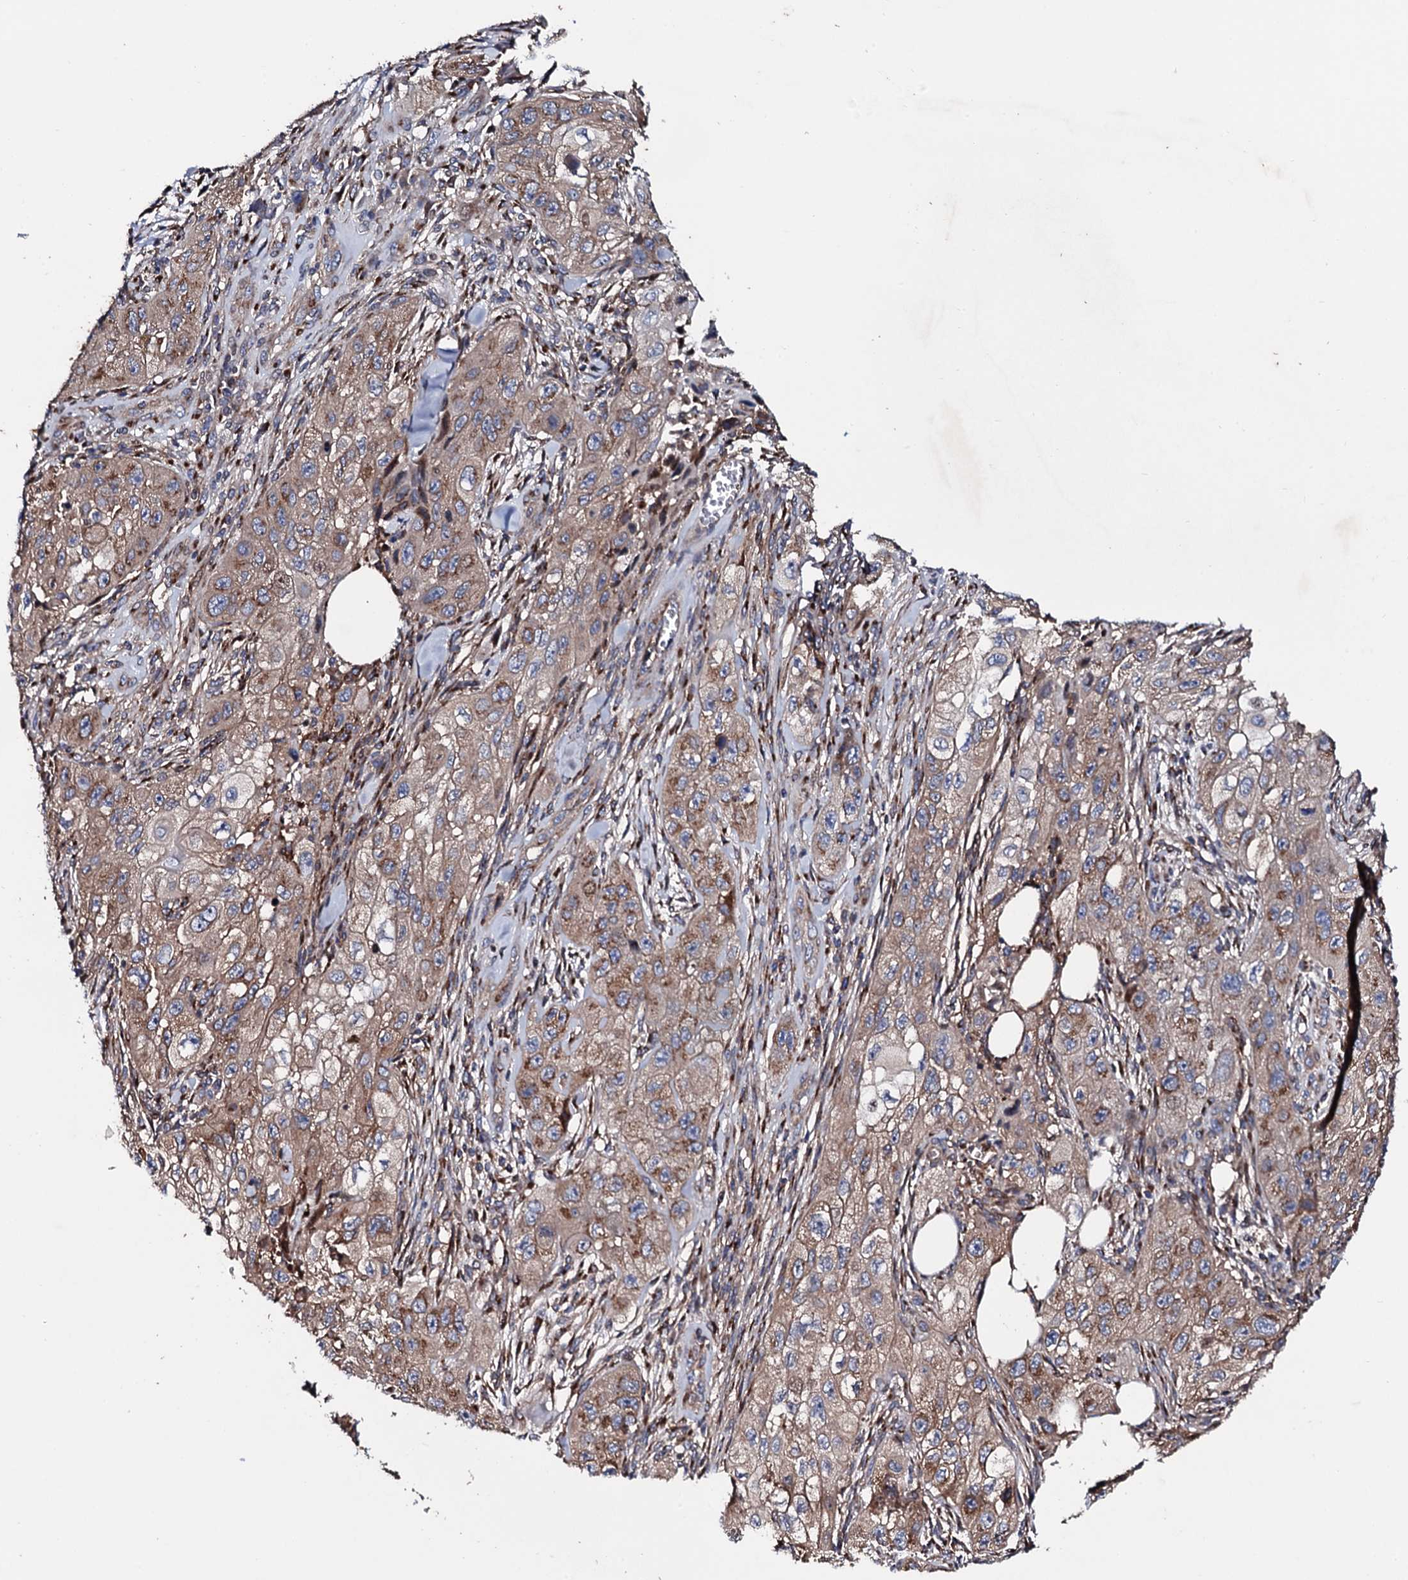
{"staining": {"intensity": "moderate", "quantity": ">75%", "location": "cytoplasmic/membranous"}, "tissue": "skin cancer", "cell_type": "Tumor cells", "image_type": "cancer", "snomed": [{"axis": "morphology", "description": "Squamous cell carcinoma, NOS"}, {"axis": "topography", "description": "Skin"}, {"axis": "topography", "description": "Subcutis"}], "caption": "Protein staining of squamous cell carcinoma (skin) tissue reveals moderate cytoplasmic/membranous positivity in about >75% of tumor cells.", "gene": "PLET1", "patient": {"sex": "male", "age": 73}}